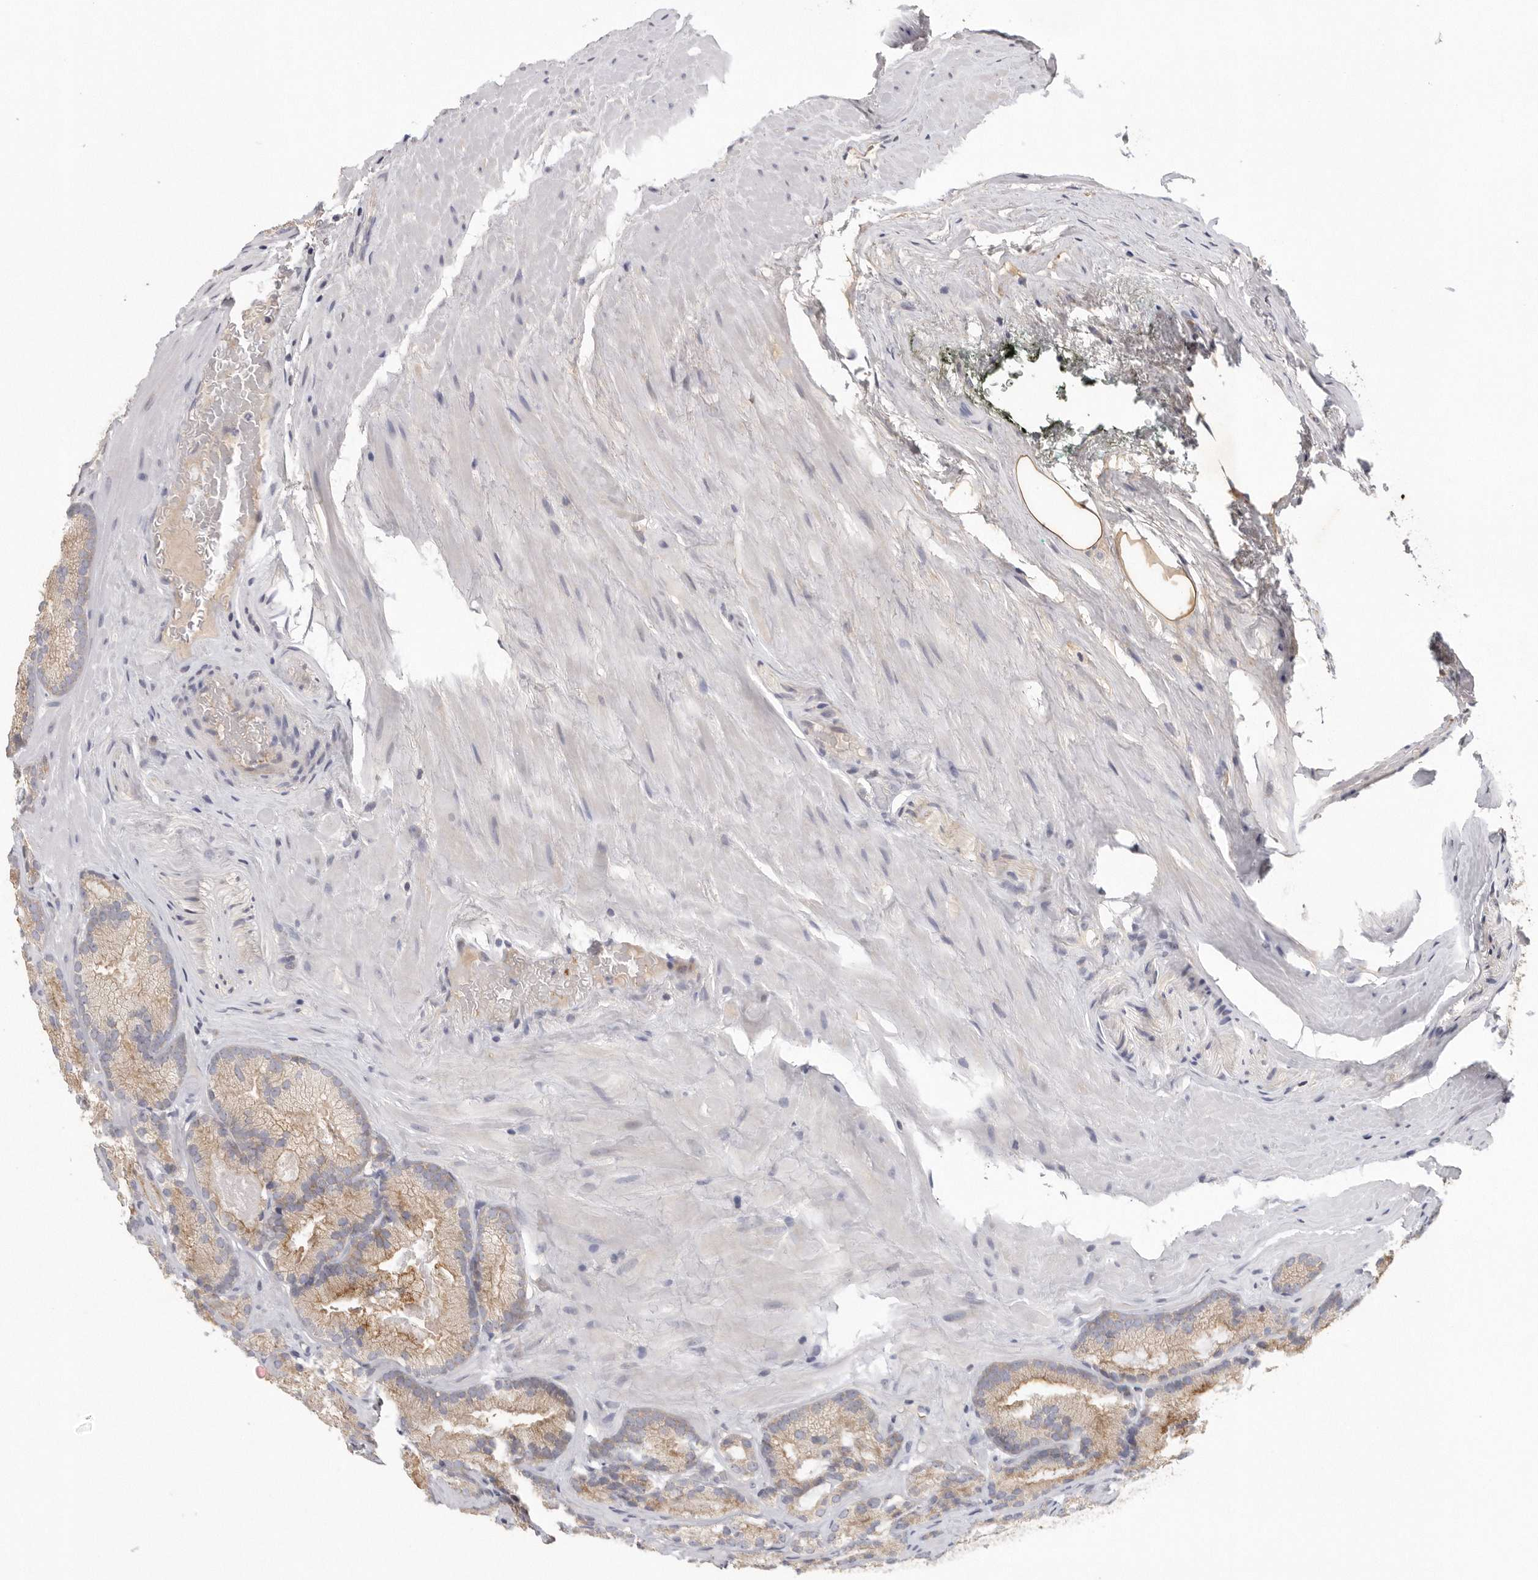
{"staining": {"intensity": "moderate", "quantity": "<25%", "location": "cytoplasmic/membranous"}, "tissue": "prostate cancer", "cell_type": "Tumor cells", "image_type": "cancer", "snomed": [{"axis": "morphology", "description": "Adenocarcinoma, Low grade"}, {"axis": "topography", "description": "Prostate"}], "caption": "A brown stain shows moderate cytoplasmic/membranous expression of a protein in human prostate cancer (low-grade adenocarcinoma) tumor cells. (DAB (3,3'-diaminobenzidine) IHC, brown staining for protein, blue staining for nuclei).", "gene": "CFAP298", "patient": {"sex": "male", "age": 72}}